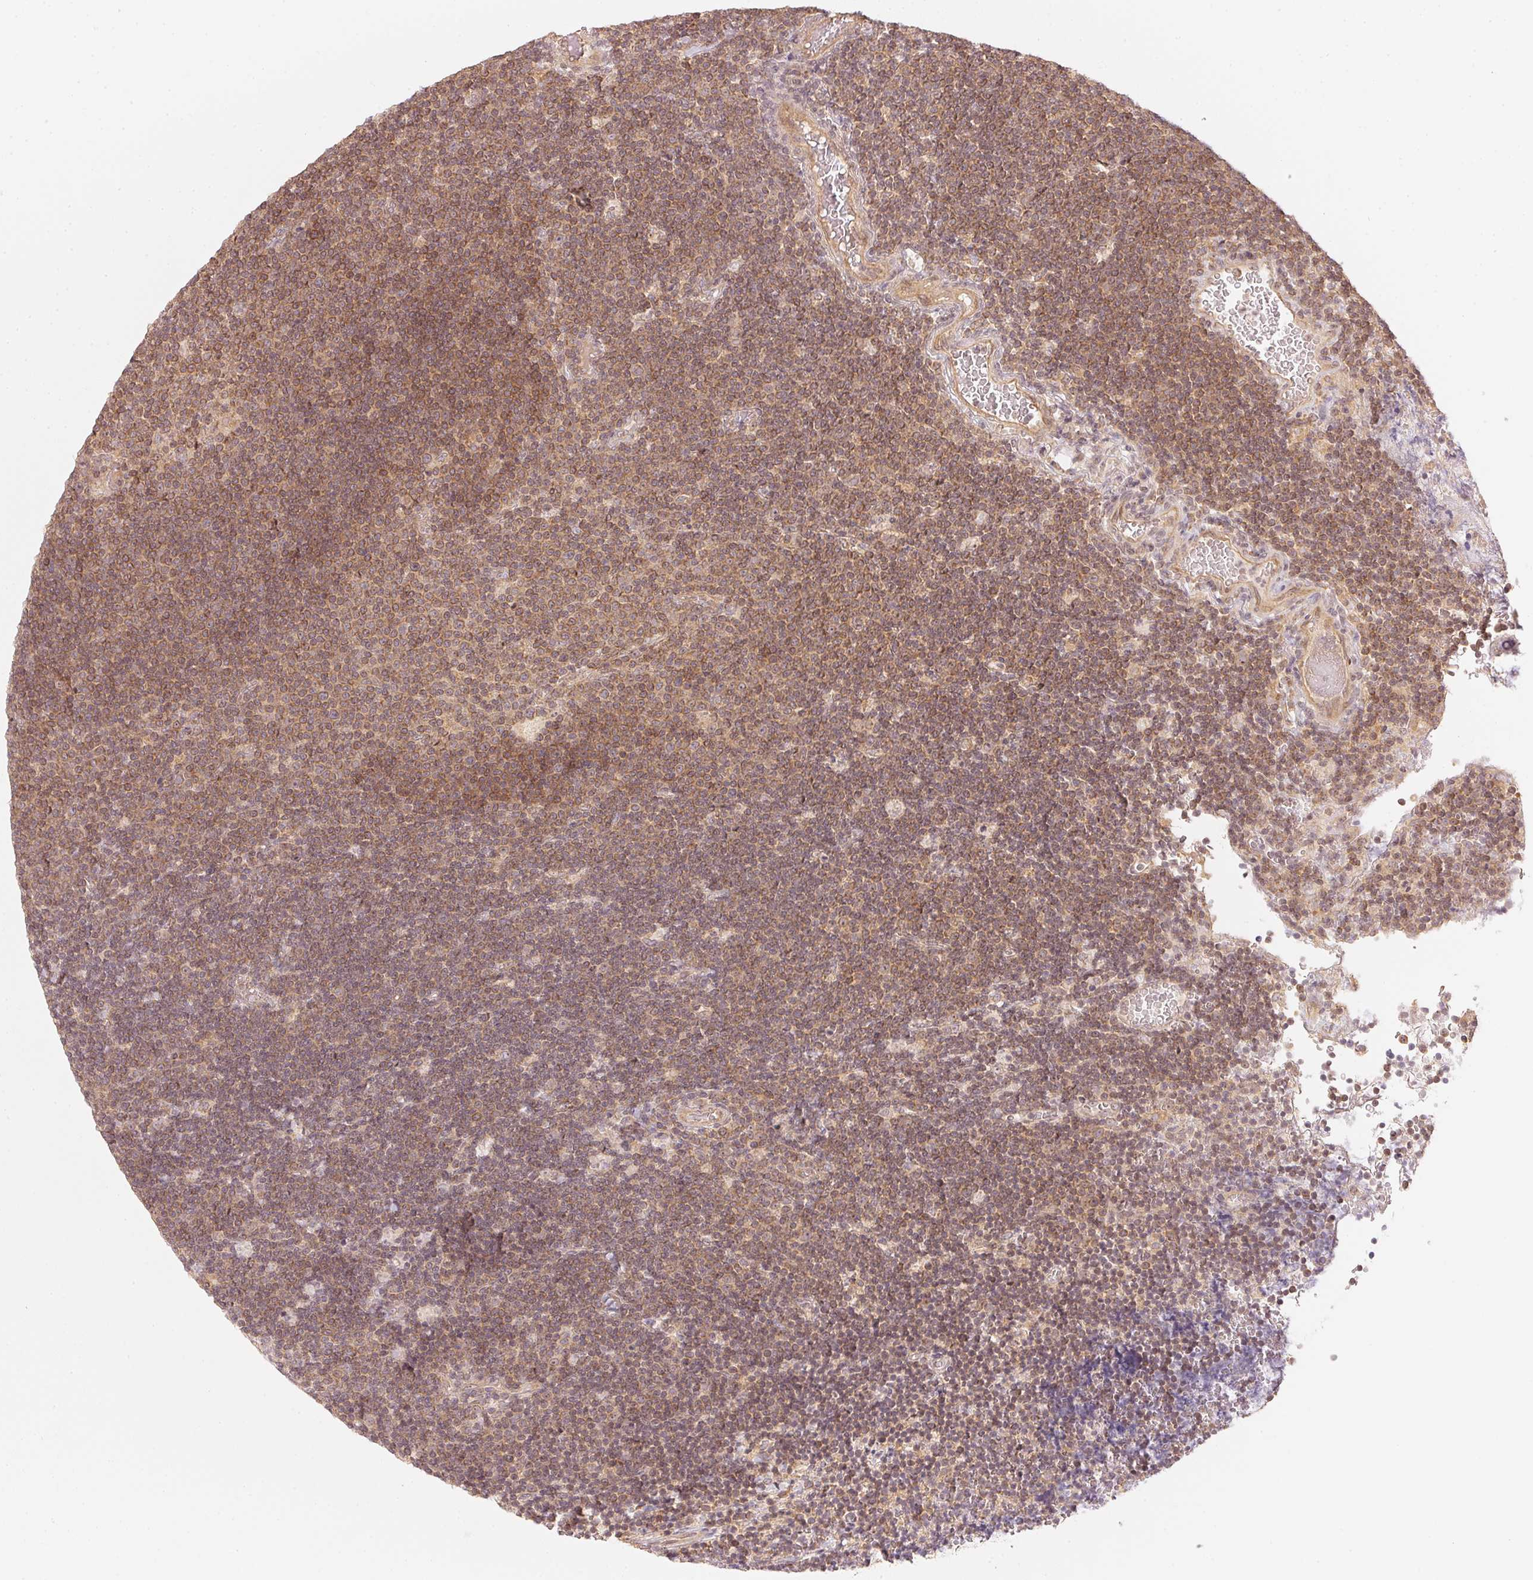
{"staining": {"intensity": "moderate", "quantity": ">75%", "location": "cytoplasmic/membranous"}, "tissue": "lymphoma", "cell_type": "Tumor cells", "image_type": "cancer", "snomed": [{"axis": "morphology", "description": "Malignant lymphoma, non-Hodgkin's type, Low grade"}, {"axis": "topography", "description": "Brain"}], "caption": "This is an image of immunohistochemistry staining of malignant lymphoma, non-Hodgkin's type (low-grade), which shows moderate expression in the cytoplasmic/membranous of tumor cells.", "gene": "WDR54", "patient": {"sex": "female", "age": 66}}